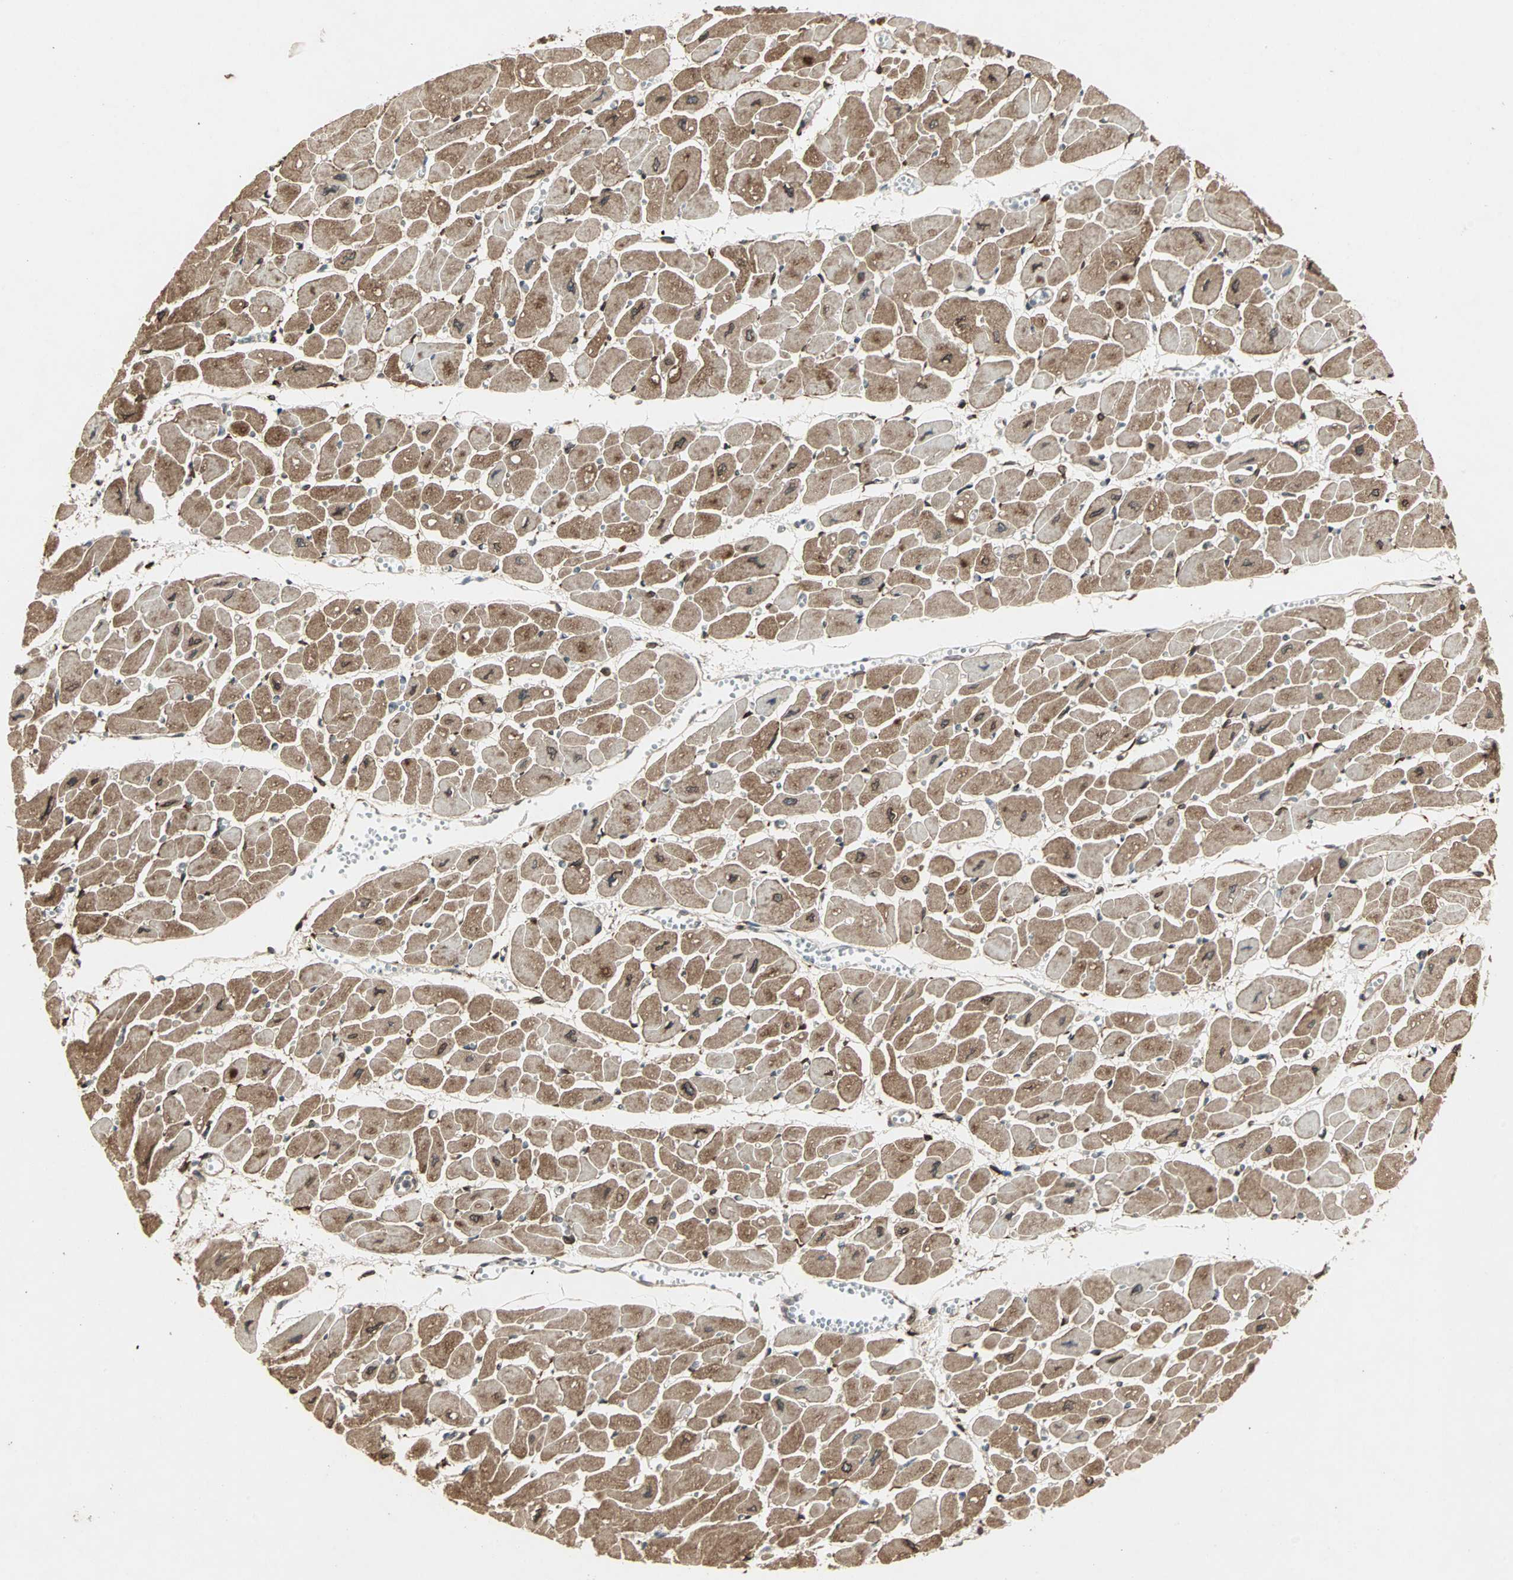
{"staining": {"intensity": "moderate", "quantity": "25%-75%", "location": "cytoplasmic/membranous"}, "tissue": "heart muscle", "cell_type": "Cardiomyocytes", "image_type": "normal", "snomed": [{"axis": "morphology", "description": "Normal tissue, NOS"}, {"axis": "topography", "description": "Heart"}], "caption": "Immunohistochemistry staining of unremarkable heart muscle, which demonstrates medium levels of moderate cytoplasmic/membranous expression in about 25%-75% of cardiomyocytes indicating moderate cytoplasmic/membranous protein staining. The staining was performed using DAB (brown) for protein detection and nuclei were counterstained in hematoxylin (blue).", "gene": "TRPV4", "patient": {"sex": "female", "age": 54}}